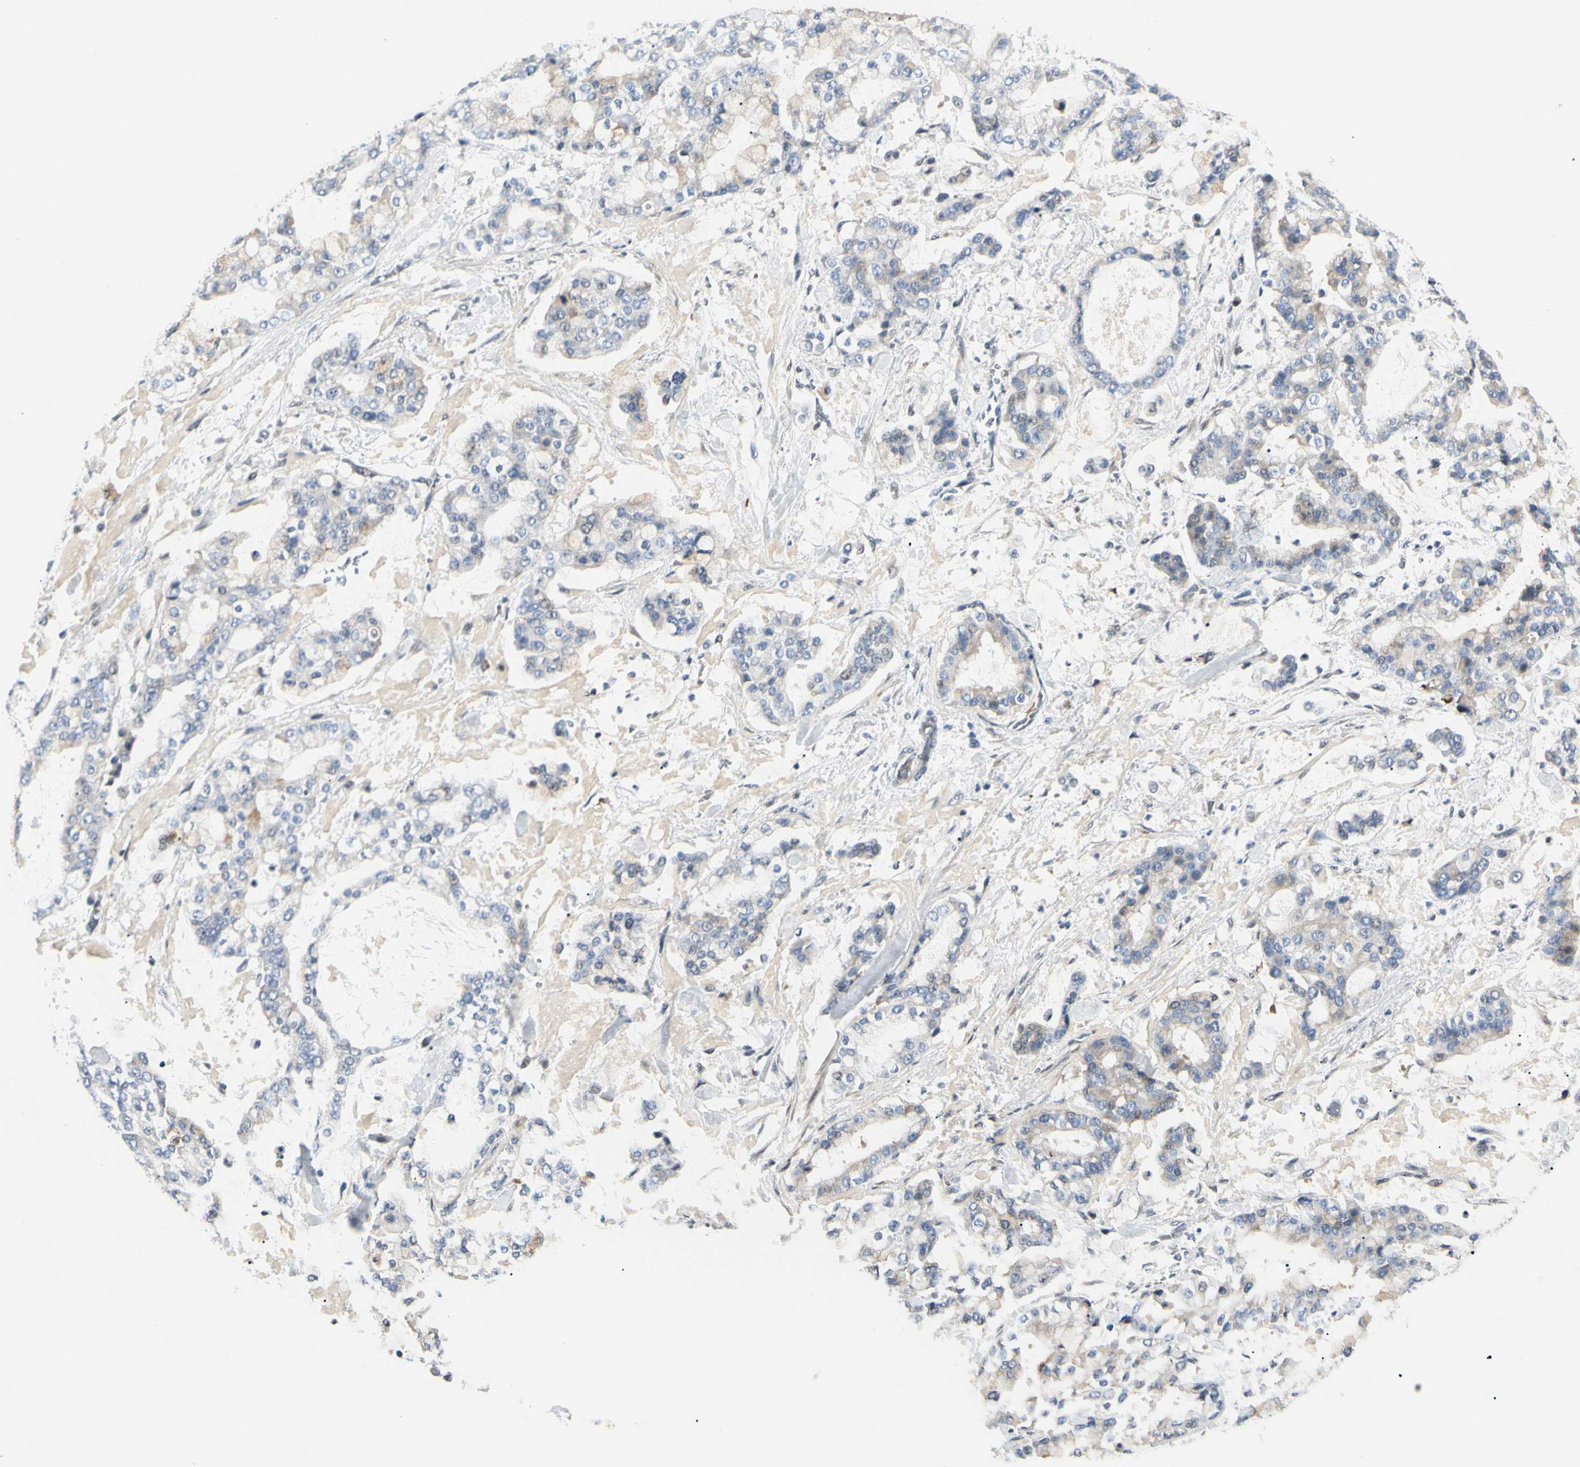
{"staining": {"intensity": "weak", "quantity": "<25%", "location": "cytoplasmic/membranous"}, "tissue": "stomach cancer", "cell_type": "Tumor cells", "image_type": "cancer", "snomed": [{"axis": "morphology", "description": "Normal tissue, NOS"}, {"axis": "morphology", "description": "Adenocarcinoma, NOS"}, {"axis": "topography", "description": "Stomach, upper"}, {"axis": "topography", "description": "Stomach"}], "caption": "This is a micrograph of IHC staining of stomach cancer (adenocarcinoma), which shows no staining in tumor cells.", "gene": "GREM1", "patient": {"sex": "male", "age": 76}}